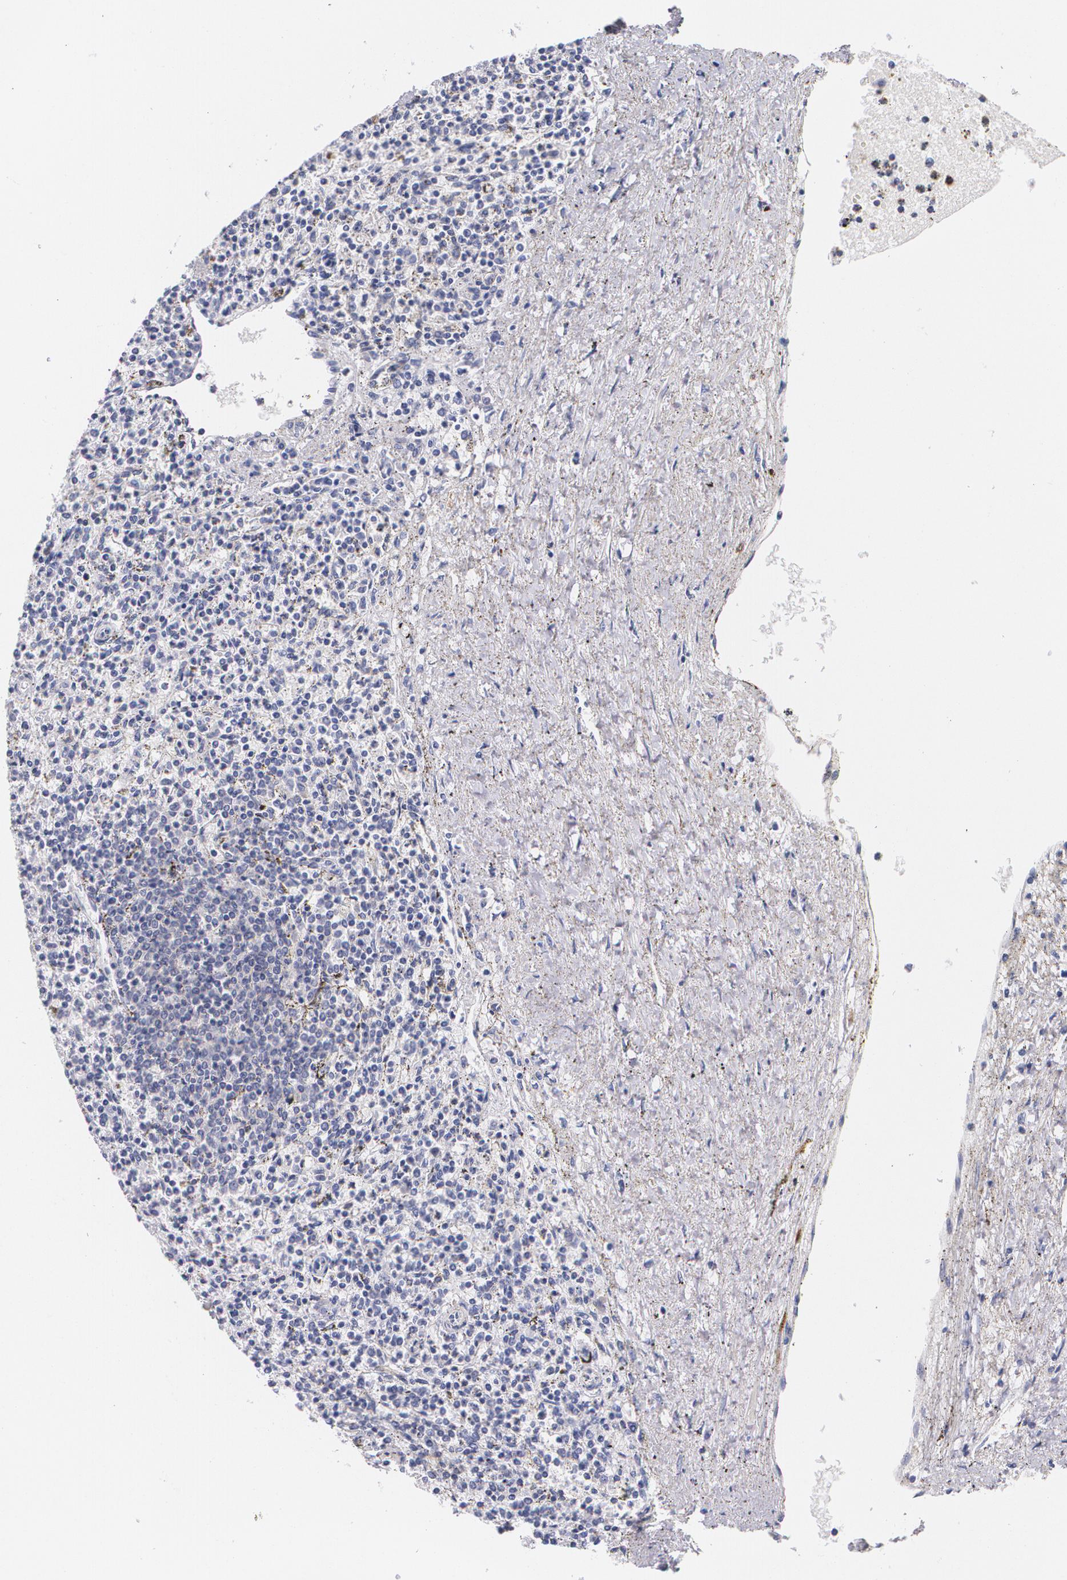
{"staining": {"intensity": "negative", "quantity": "none", "location": "none"}, "tissue": "spleen", "cell_type": "Cells in red pulp", "image_type": "normal", "snomed": [{"axis": "morphology", "description": "Normal tissue, NOS"}, {"axis": "topography", "description": "Spleen"}], "caption": "This is a micrograph of IHC staining of benign spleen, which shows no expression in cells in red pulp.", "gene": "HMMR", "patient": {"sex": "male", "age": 72}}